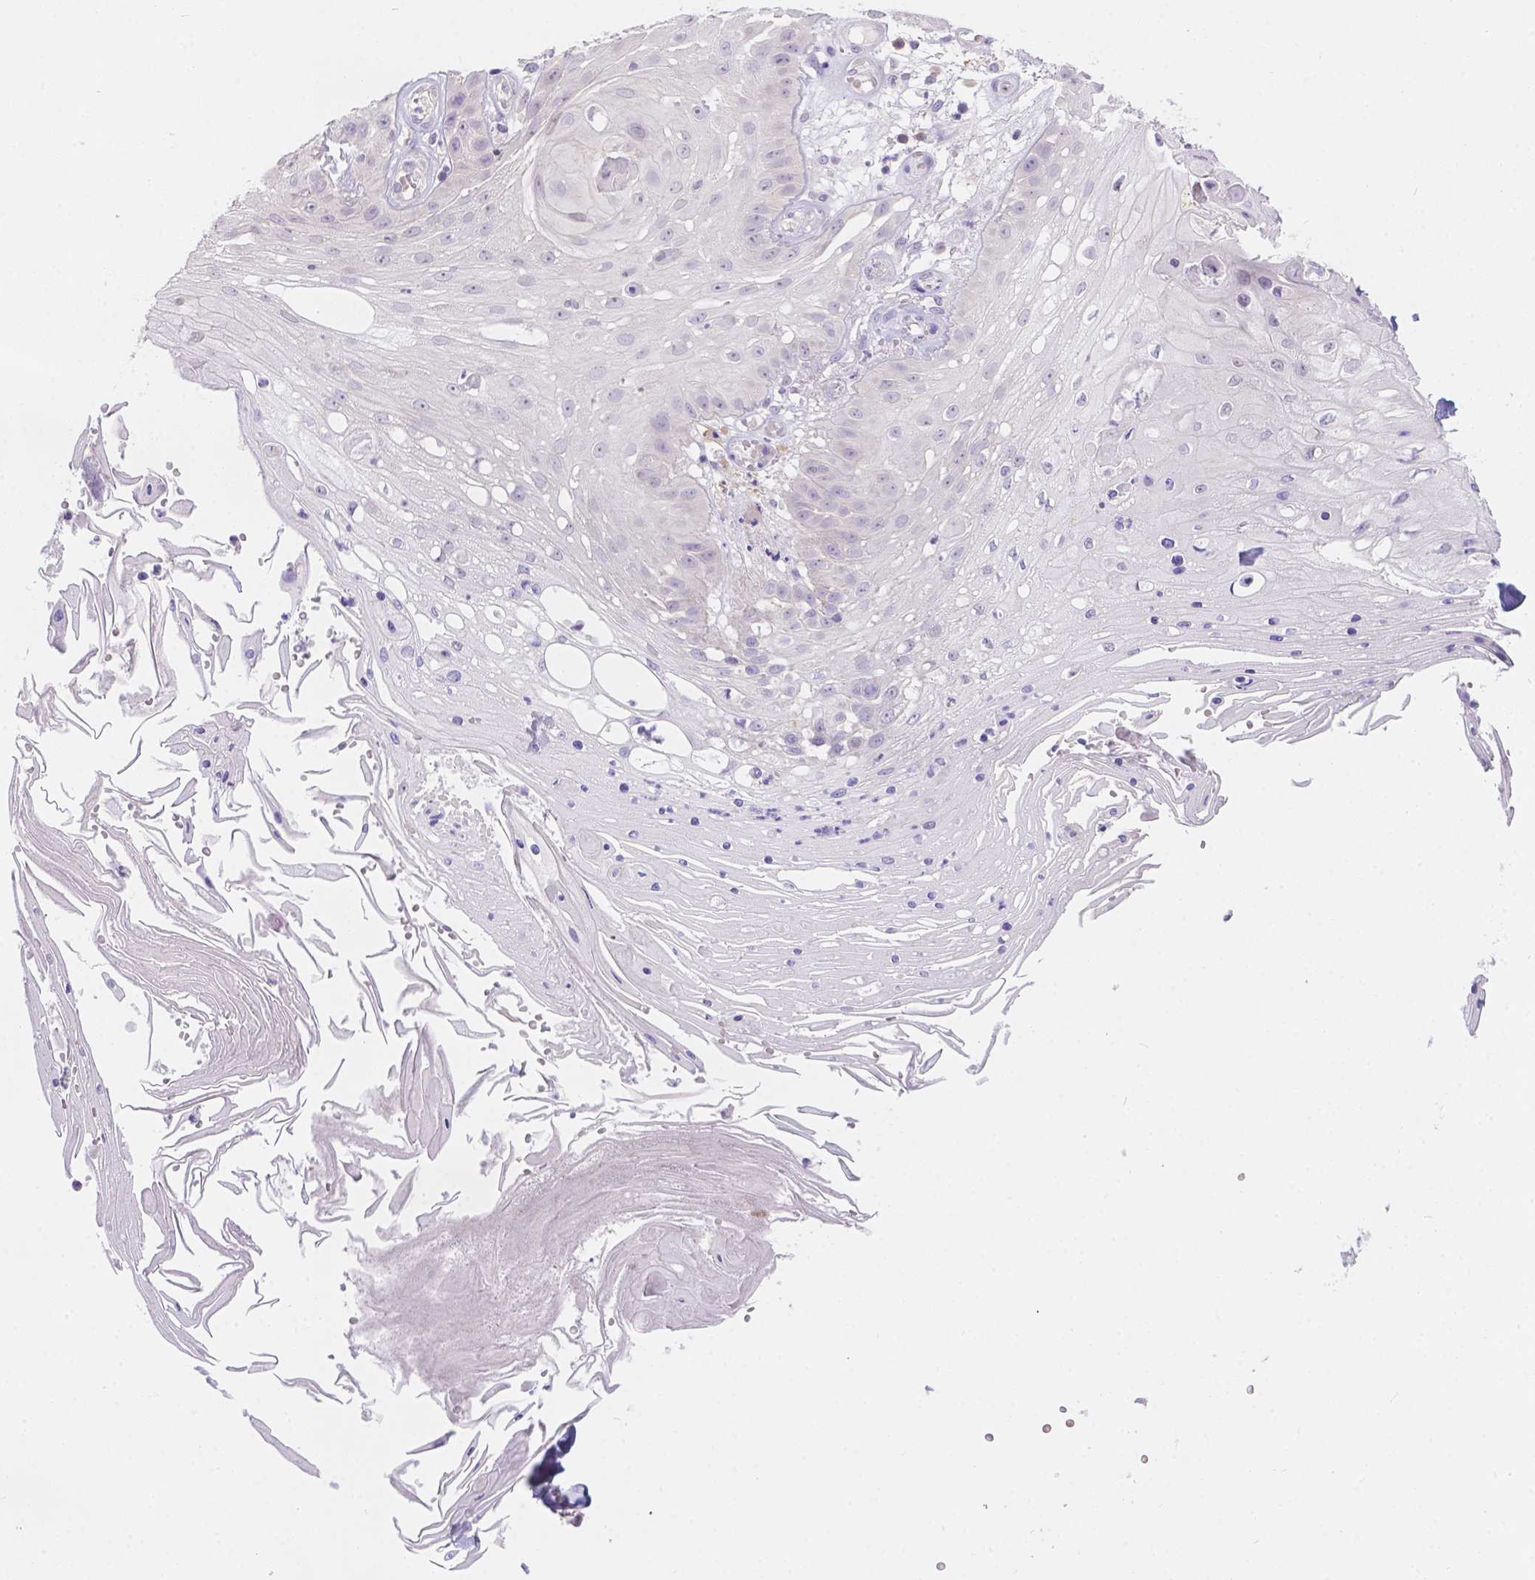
{"staining": {"intensity": "negative", "quantity": "none", "location": "none"}, "tissue": "skin cancer", "cell_type": "Tumor cells", "image_type": "cancer", "snomed": [{"axis": "morphology", "description": "Squamous cell carcinoma, NOS"}, {"axis": "topography", "description": "Skin"}], "caption": "Skin cancer (squamous cell carcinoma) was stained to show a protein in brown. There is no significant positivity in tumor cells.", "gene": "CD96", "patient": {"sex": "male", "age": 70}}